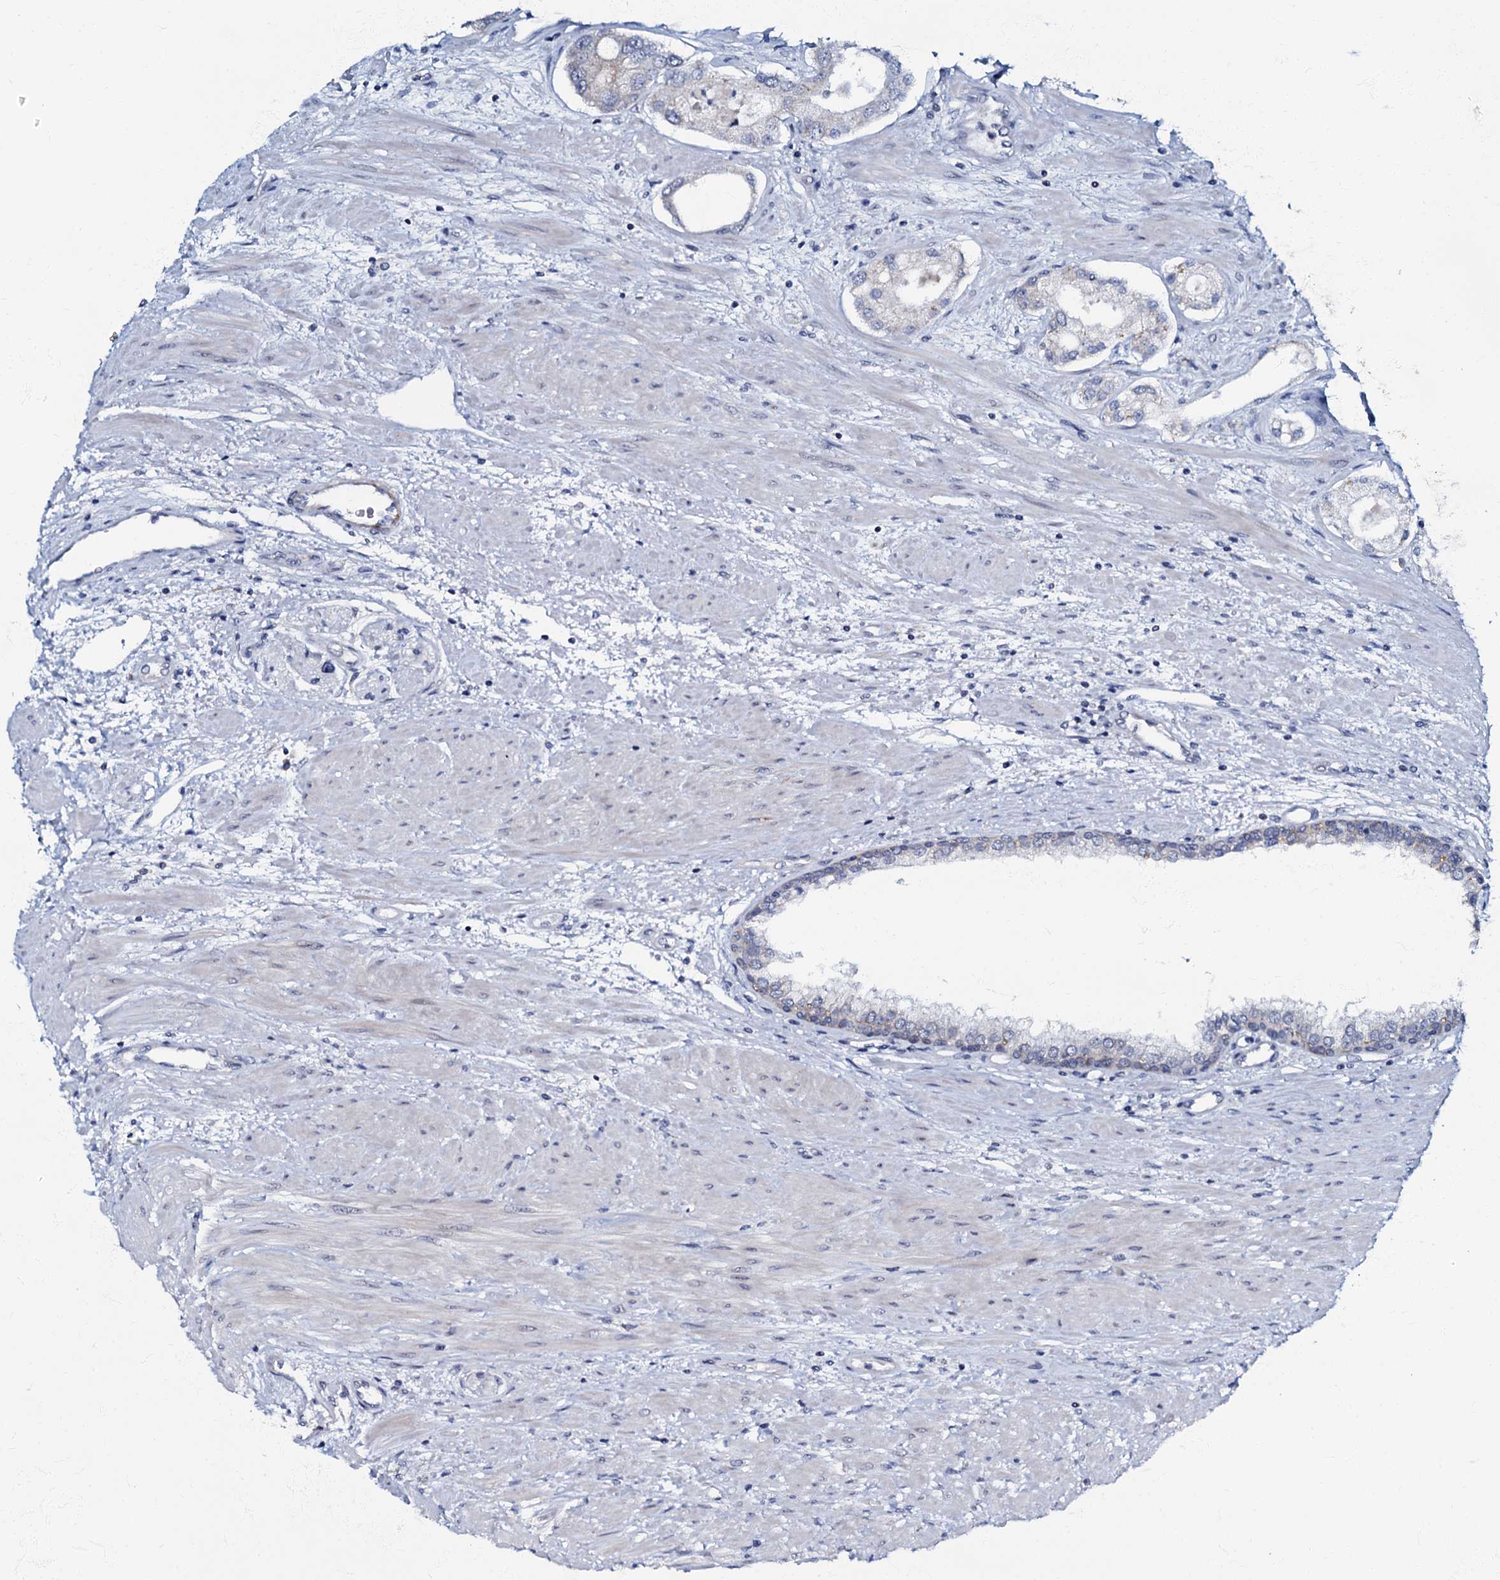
{"staining": {"intensity": "negative", "quantity": "none", "location": "none"}, "tissue": "prostate cancer", "cell_type": "Tumor cells", "image_type": "cancer", "snomed": [{"axis": "morphology", "description": "Adenocarcinoma, Low grade"}, {"axis": "topography", "description": "Prostate"}], "caption": "Tumor cells show no significant protein expression in adenocarcinoma (low-grade) (prostate).", "gene": "MRPL51", "patient": {"sex": "male", "age": 68}}